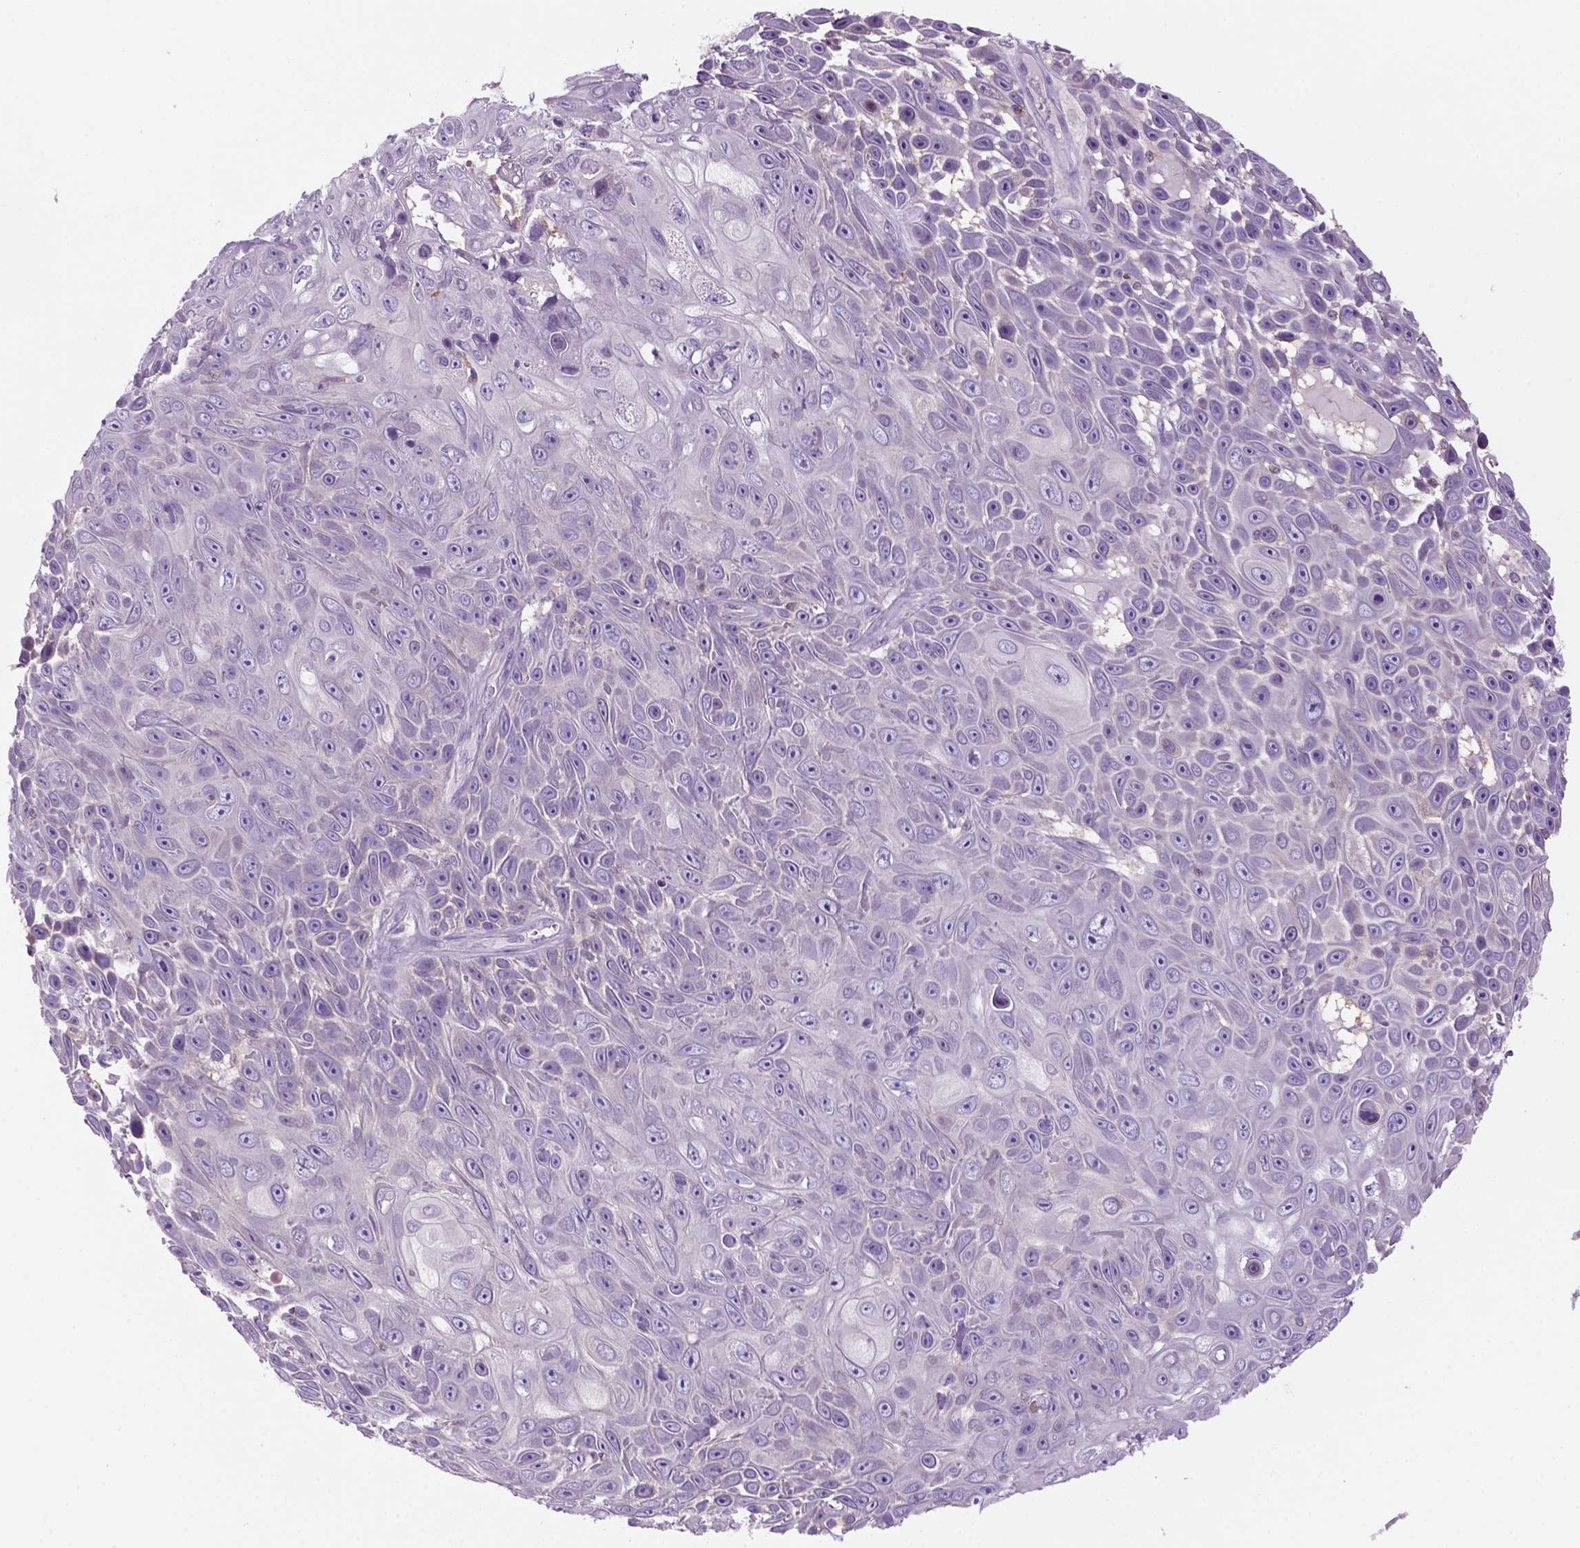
{"staining": {"intensity": "negative", "quantity": "none", "location": "none"}, "tissue": "skin cancer", "cell_type": "Tumor cells", "image_type": "cancer", "snomed": [{"axis": "morphology", "description": "Squamous cell carcinoma, NOS"}, {"axis": "topography", "description": "Skin"}], "caption": "An immunohistochemistry histopathology image of skin squamous cell carcinoma is shown. There is no staining in tumor cells of skin squamous cell carcinoma.", "gene": "GOT1", "patient": {"sex": "male", "age": 82}}